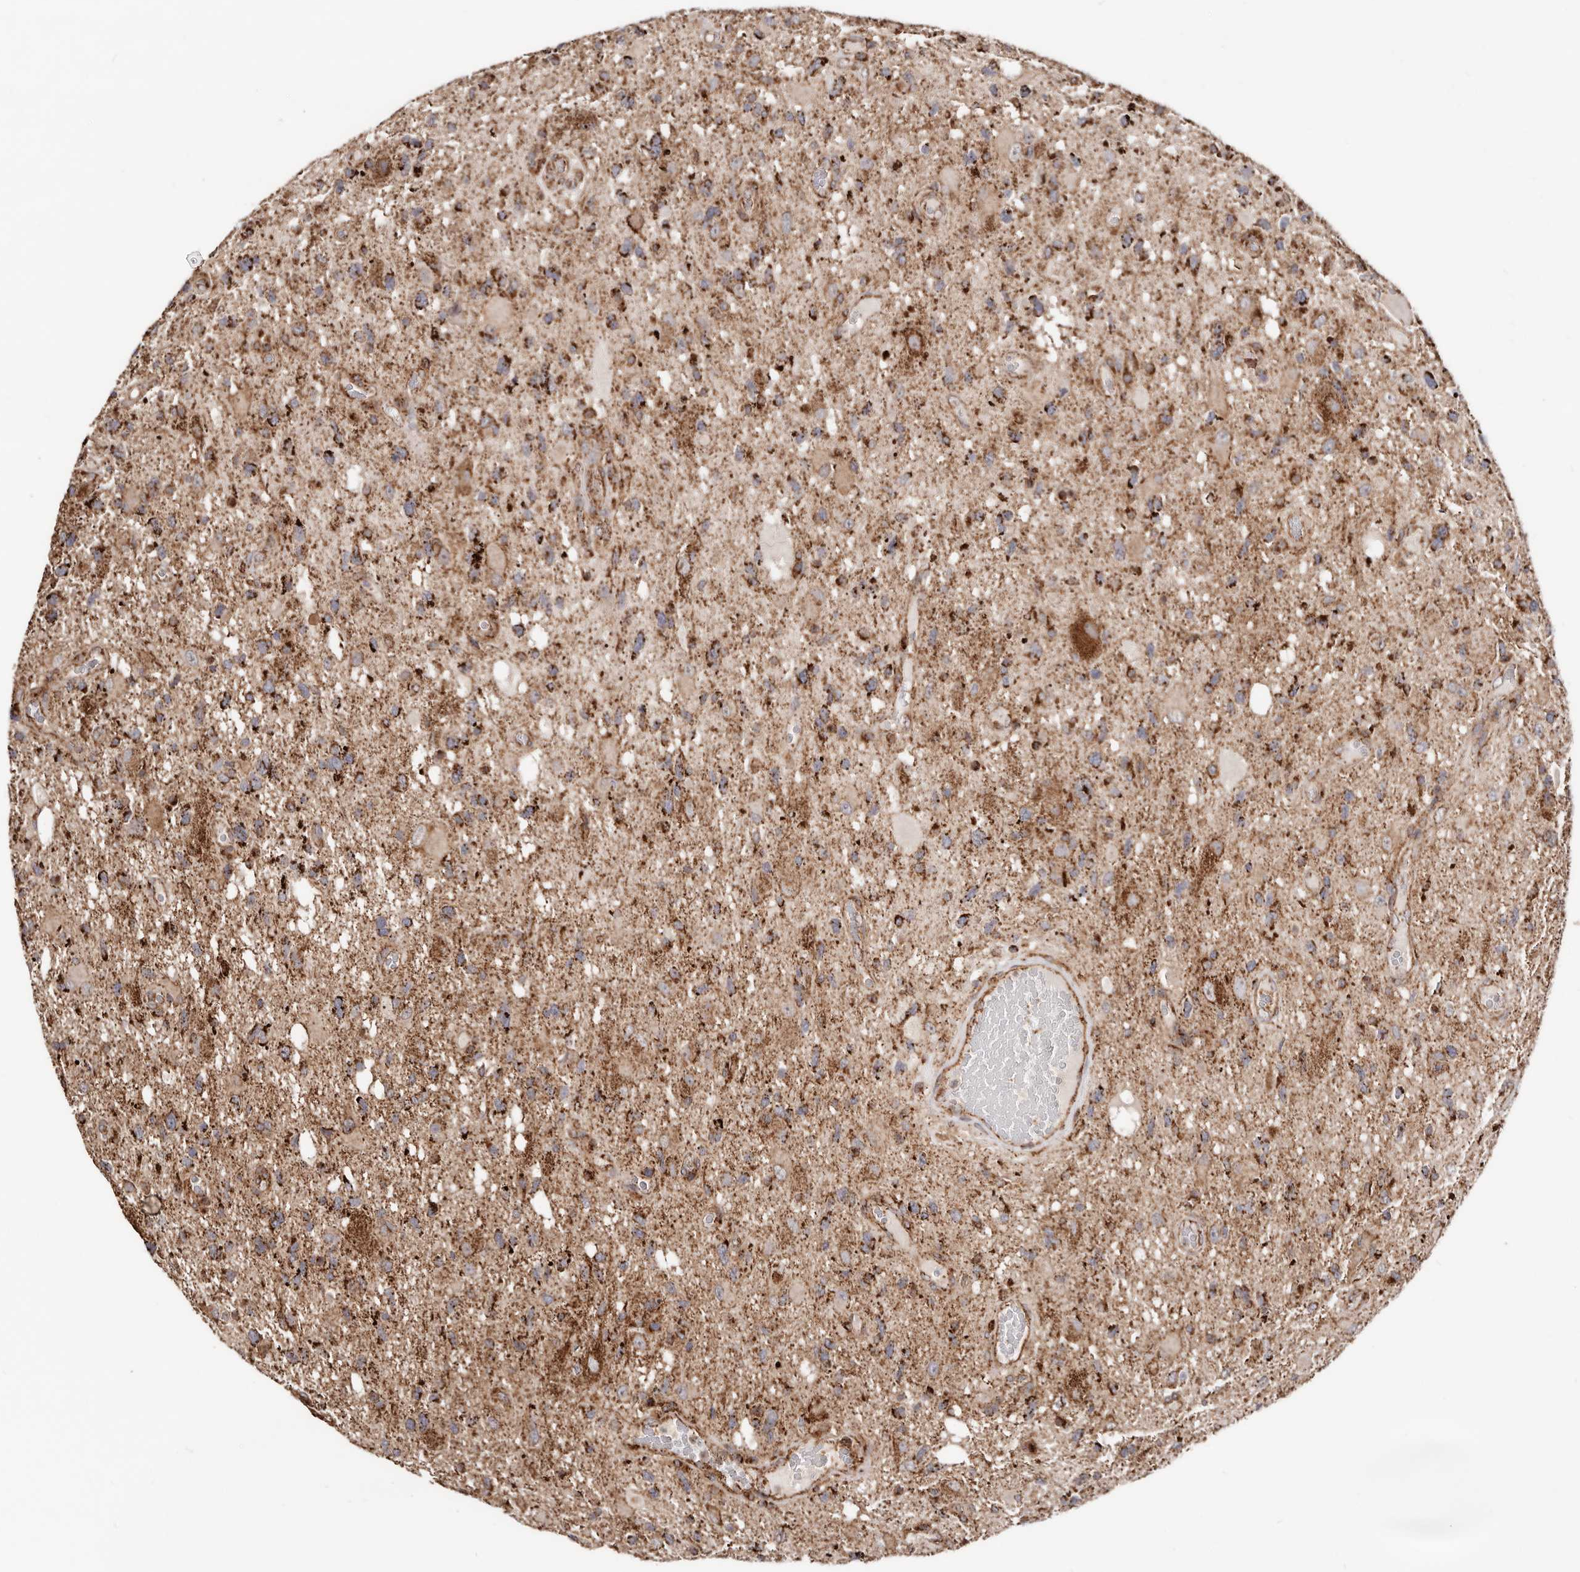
{"staining": {"intensity": "strong", "quantity": "25%-75%", "location": "cytoplasmic/membranous"}, "tissue": "glioma", "cell_type": "Tumor cells", "image_type": "cancer", "snomed": [{"axis": "morphology", "description": "Glioma, malignant, High grade"}, {"axis": "topography", "description": "Brain"}], "caption": "Immunohistochemical staining of human glioma reveals strong cytoplasmic/membranous protein staining in about 25%-75% of tumor cells. (brown staining indicates protein expression, while blue staining denotes nuclei).", "gene": "PRKACB", "patient": {"sex": "male", "age": 33}}